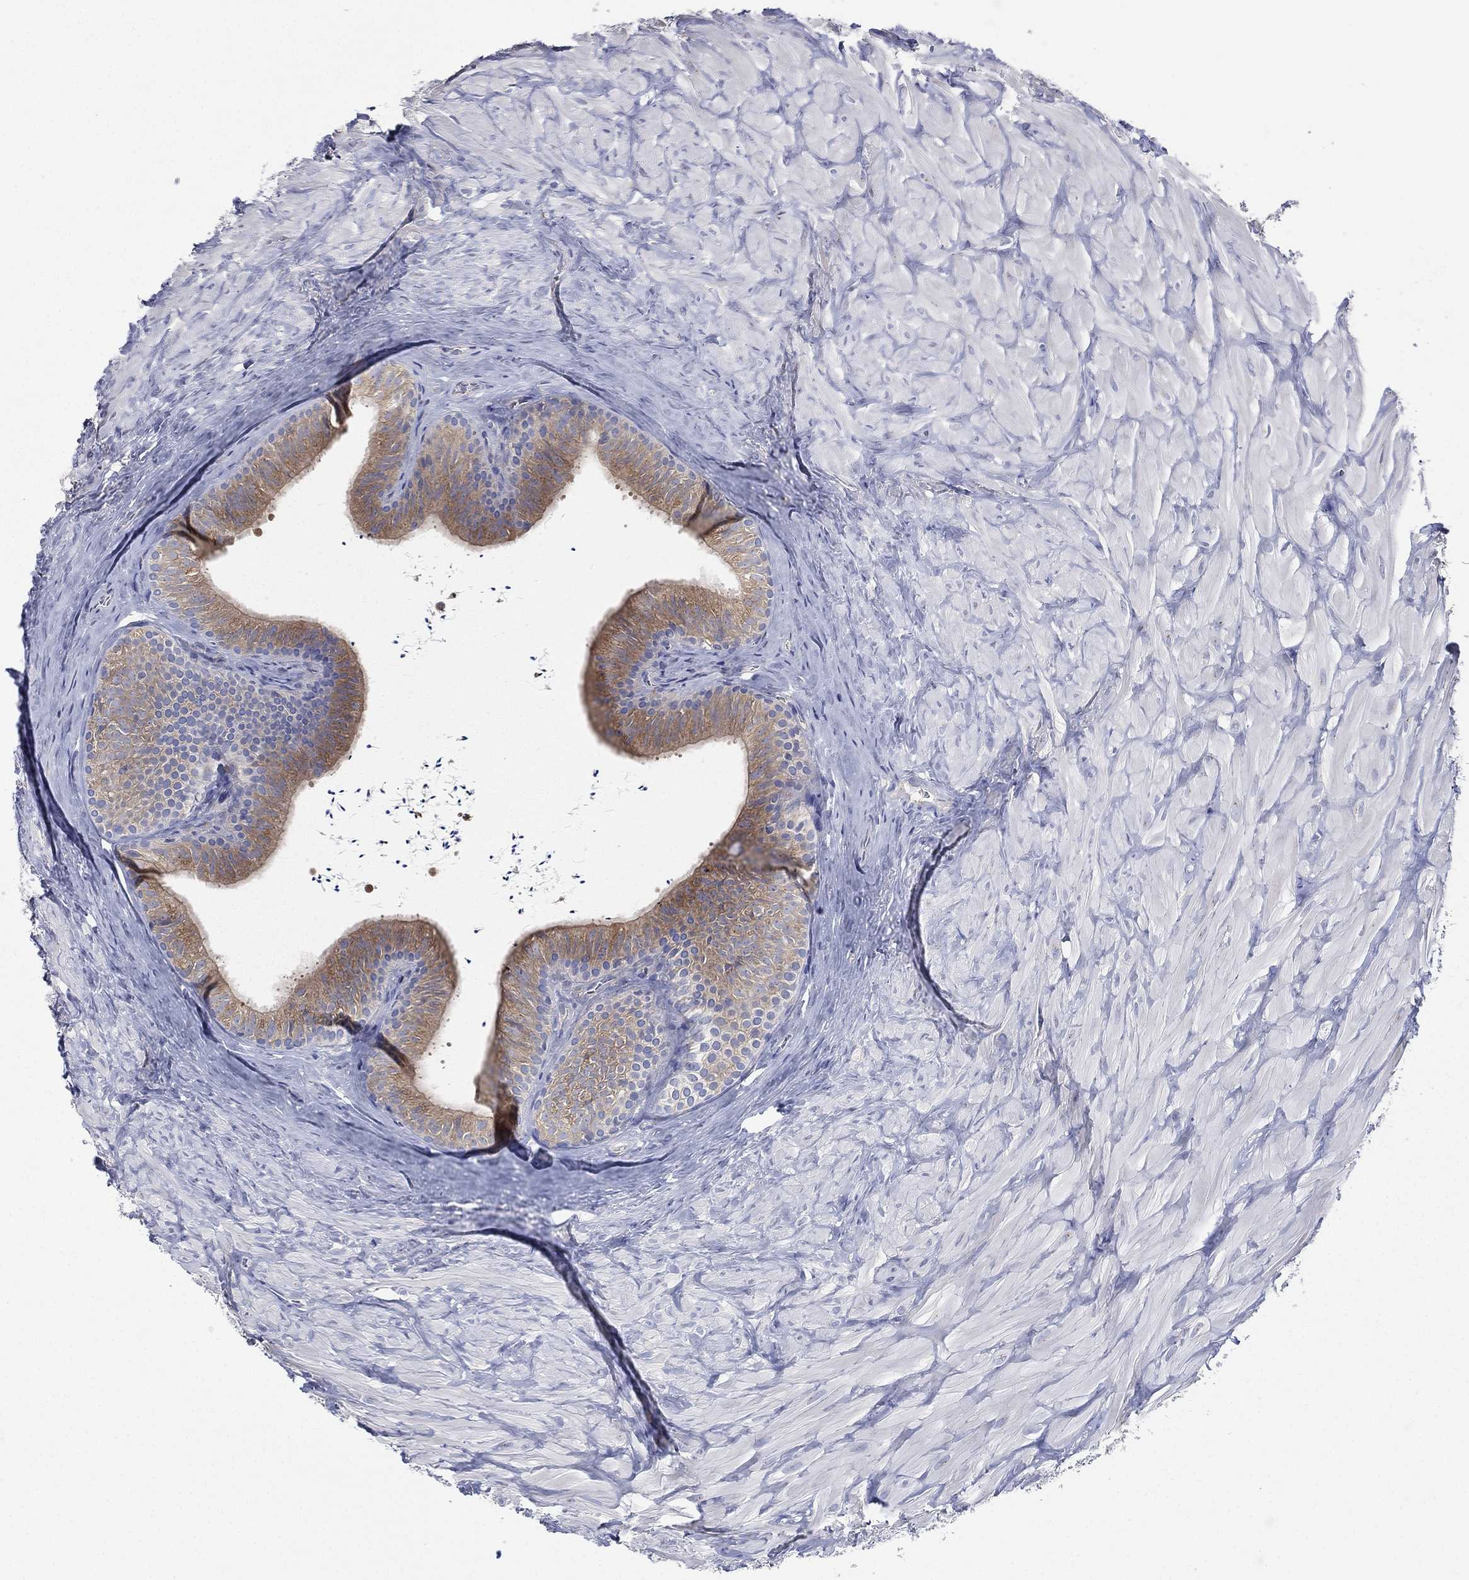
{"staining": {"intensity": "moderate", "quantity": "25%-75%", "location": "cytoplasmic/membranous"}, "tissue": "epididymis", "cell_type": "Glandular cells", "image_type": "normal", "snomed": [{"axis": "morphology", "description": "Normal tissue, NOS"}, {"axis": "topography", "description": "Epididymis"}], "caption": "Protein expression analysis of benign epididymis exhibits moderate cytoplasmic/membranous staining in about 25%-75% of glandular cells.", "gene": "ATP8A2", "patient": {"sex": "male", "age": 32}}